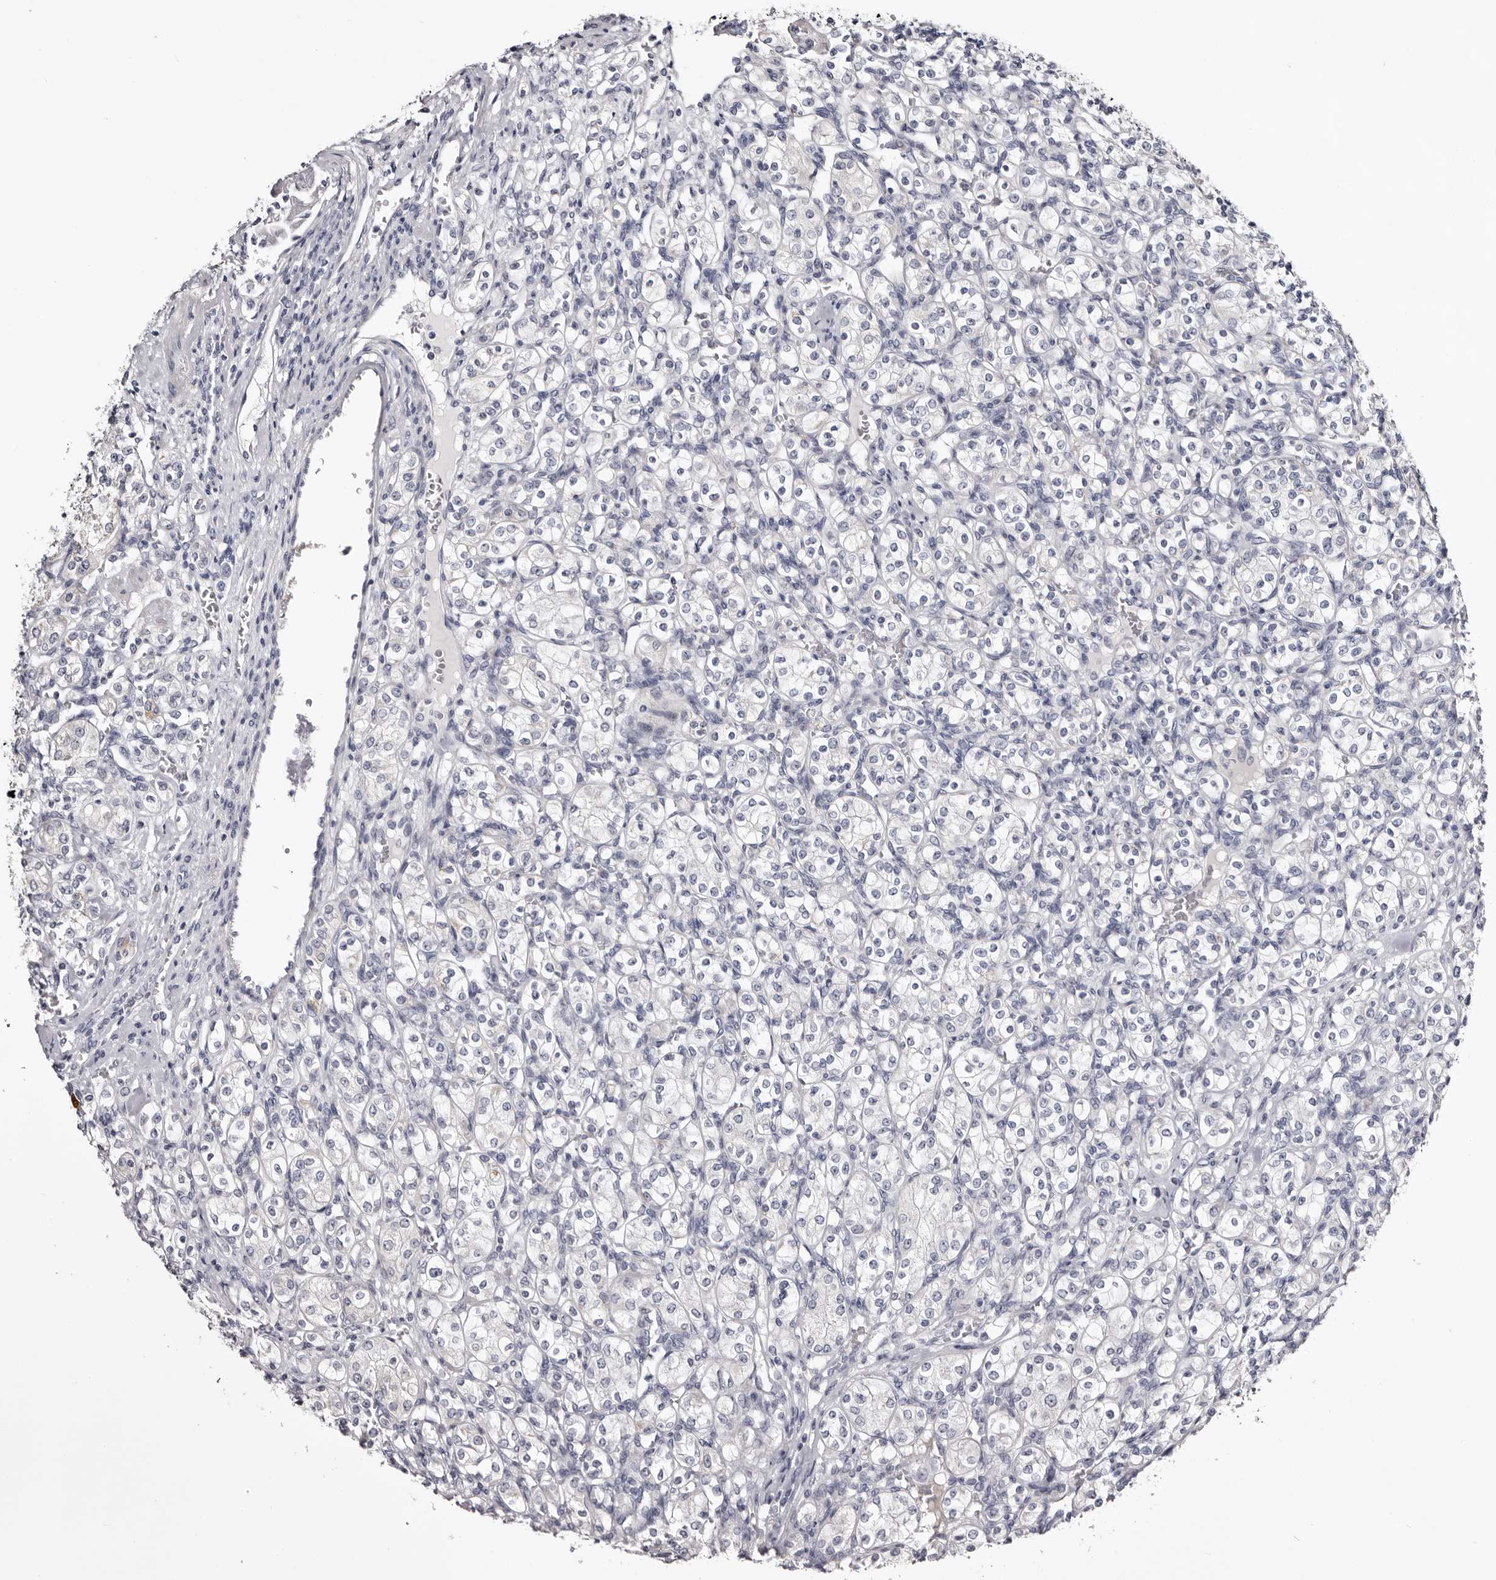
{"staining": {"intensity": "negative", "quantity": "none", "location": "none"}, "tissue": "renal cancer", "cell_type": "Tumor cells", "image_type": "cancer", "snomed": [{"axis": "morphology", "description": "Adenocarcinoma, NOS"}, {"axis": "topography", "description": "Kidney"}], "caption": "Histopathology image shows no significant protein staining in tumor cells of renal cancer (adenocarcinoma).", "gene": "CASQ1", "patient": {"sex": "male", "age": 77}}